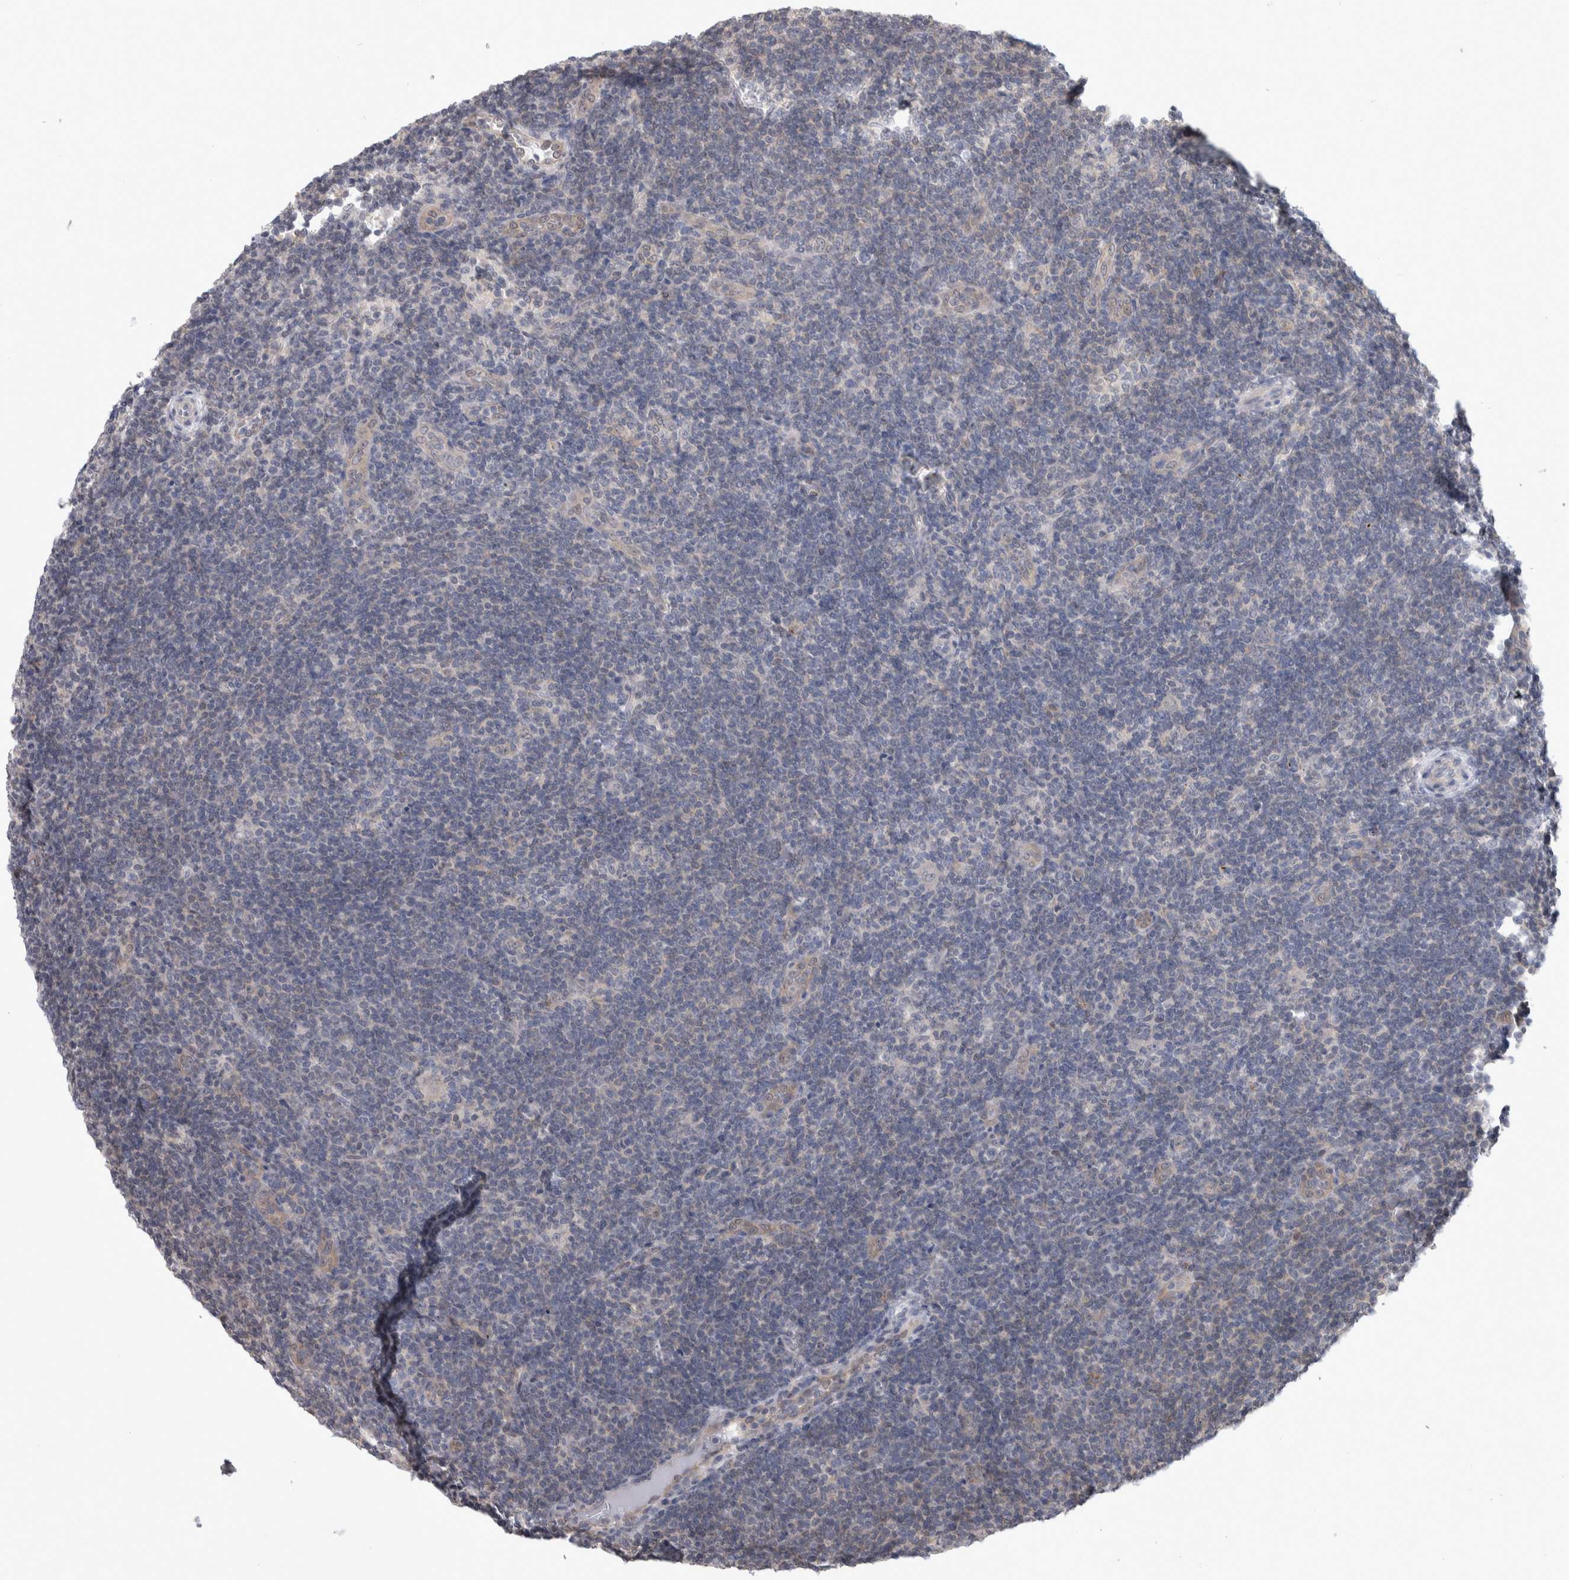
{"staining": {"intensity": "weak", "quantity": "<25%", "location": "cytoplasmic/membranous"}, "tissue": "lymphoma", "cell_type": "Tumor cells", "image_type": "cancer", "snomed": [{"axis": "morphology", "description": "Hodgkin's disease, NOS"}, {"axis": "topography", "description": "Lymph node"}], "caption": "Immunohistochemistry (IHC) image of neoplastic tissue: Hodgkin's disease stained with DAB (3,3'-diaminobenzidine) reveals no significant protein staining in tumor cells.", "gene": "TAX1BP1", "patient": {"sex": "female", "age": 57}}